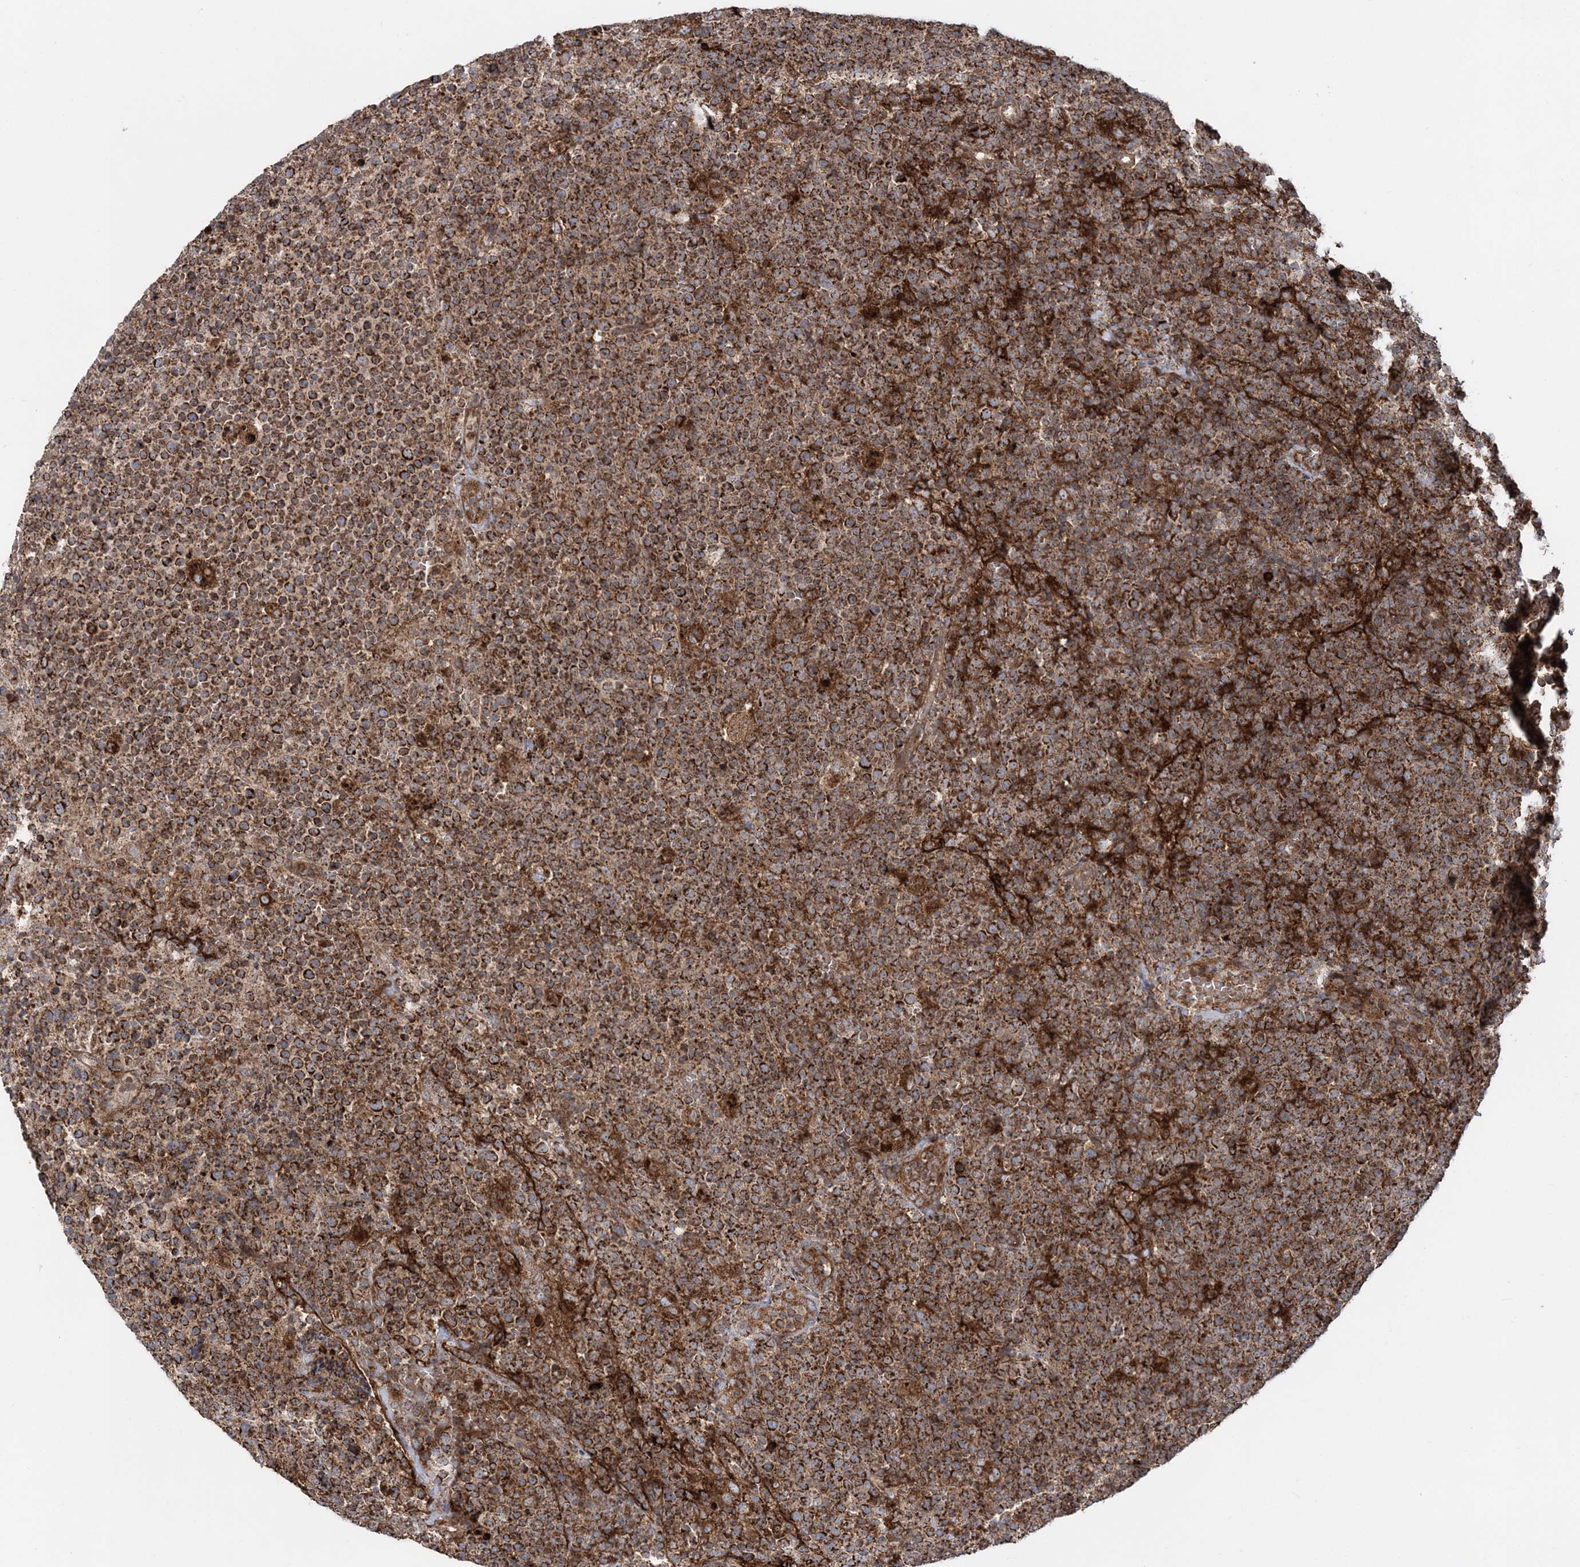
{"staining": {"intensity": "strong", "quantity": ">75%", "location": "cytoplasmic/membranous"}, "tissue": "lymphoma", "cell_type": "Tumor cells", "image_type": "cancer", "snomed": [{"axis": "morphology", "description": "Malignant lymphoma, non-Hodgkin's type, High grade"}, {"axis": "topography", "description": "Lymph node"}], "caption": "A brown stain labels strong cytoplasmic/membranous staining of a protein in human malignant lymphoma, non-Hodgkin's type (high-grade) tumor cells.", "gene": "LRPPRC", "patient": {"sex": "male", "age": 61}}